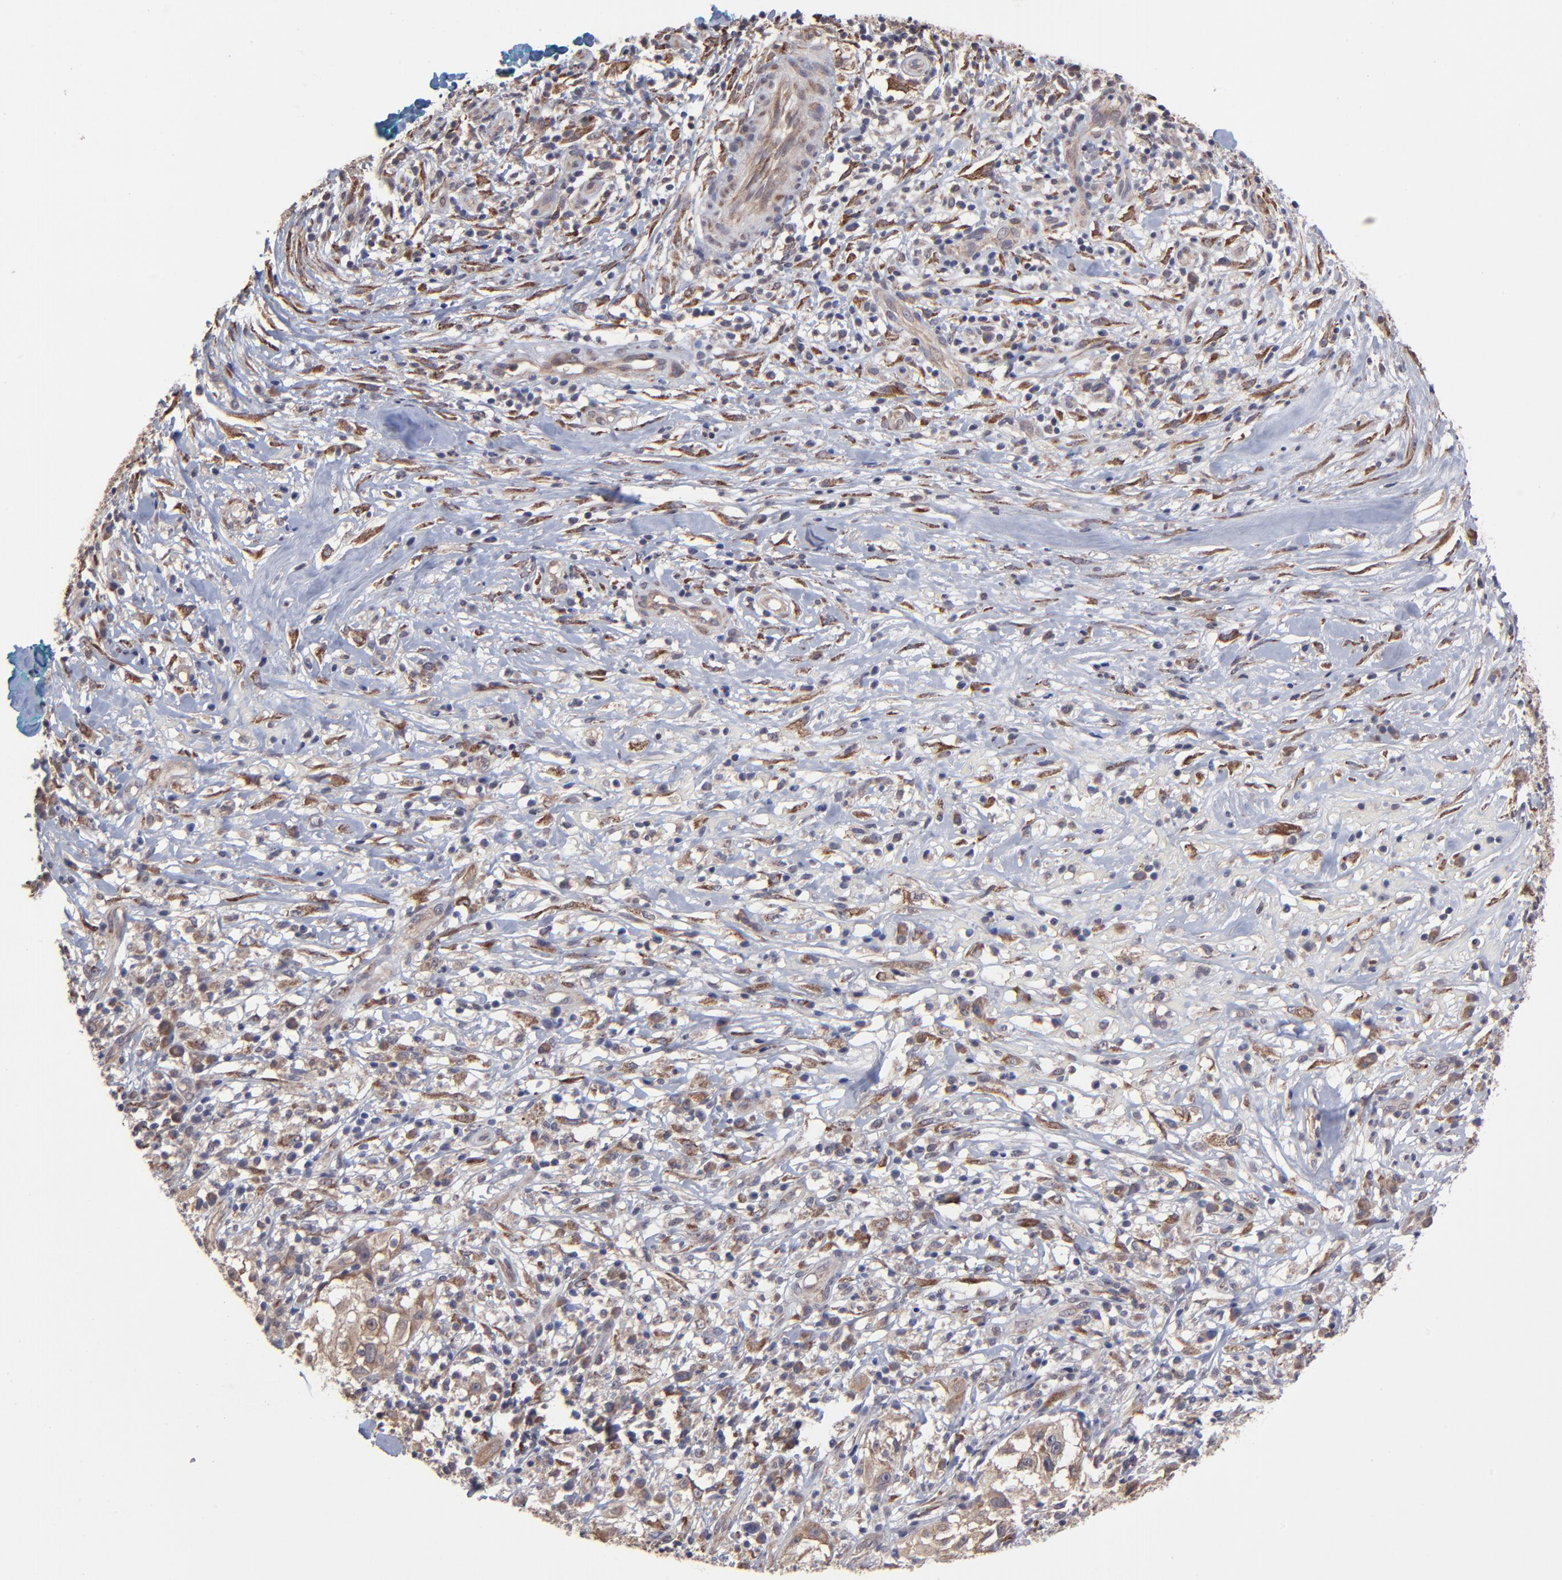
{"staining": {"intensity": "moderate", "quantity": ">75%", "location": "cytoplasmic/membranous"}, "tissue": "melanoma", "cell_type": "Tumor cells", "image_type": "cancer", "snomed": [{"axis": "morphology", "description": "Necrosis, NOS"}, {"axis": "morphology", "description": "Malignant melanoma, NOS"}, {"axis": "topography", "description": "Skin"}], "caption": "Malignant melanoma stained with a protein marker shows moderate staining in tumor cells.", "gene": "CHL1", "patient": {"sex": "female", "age": 87}}